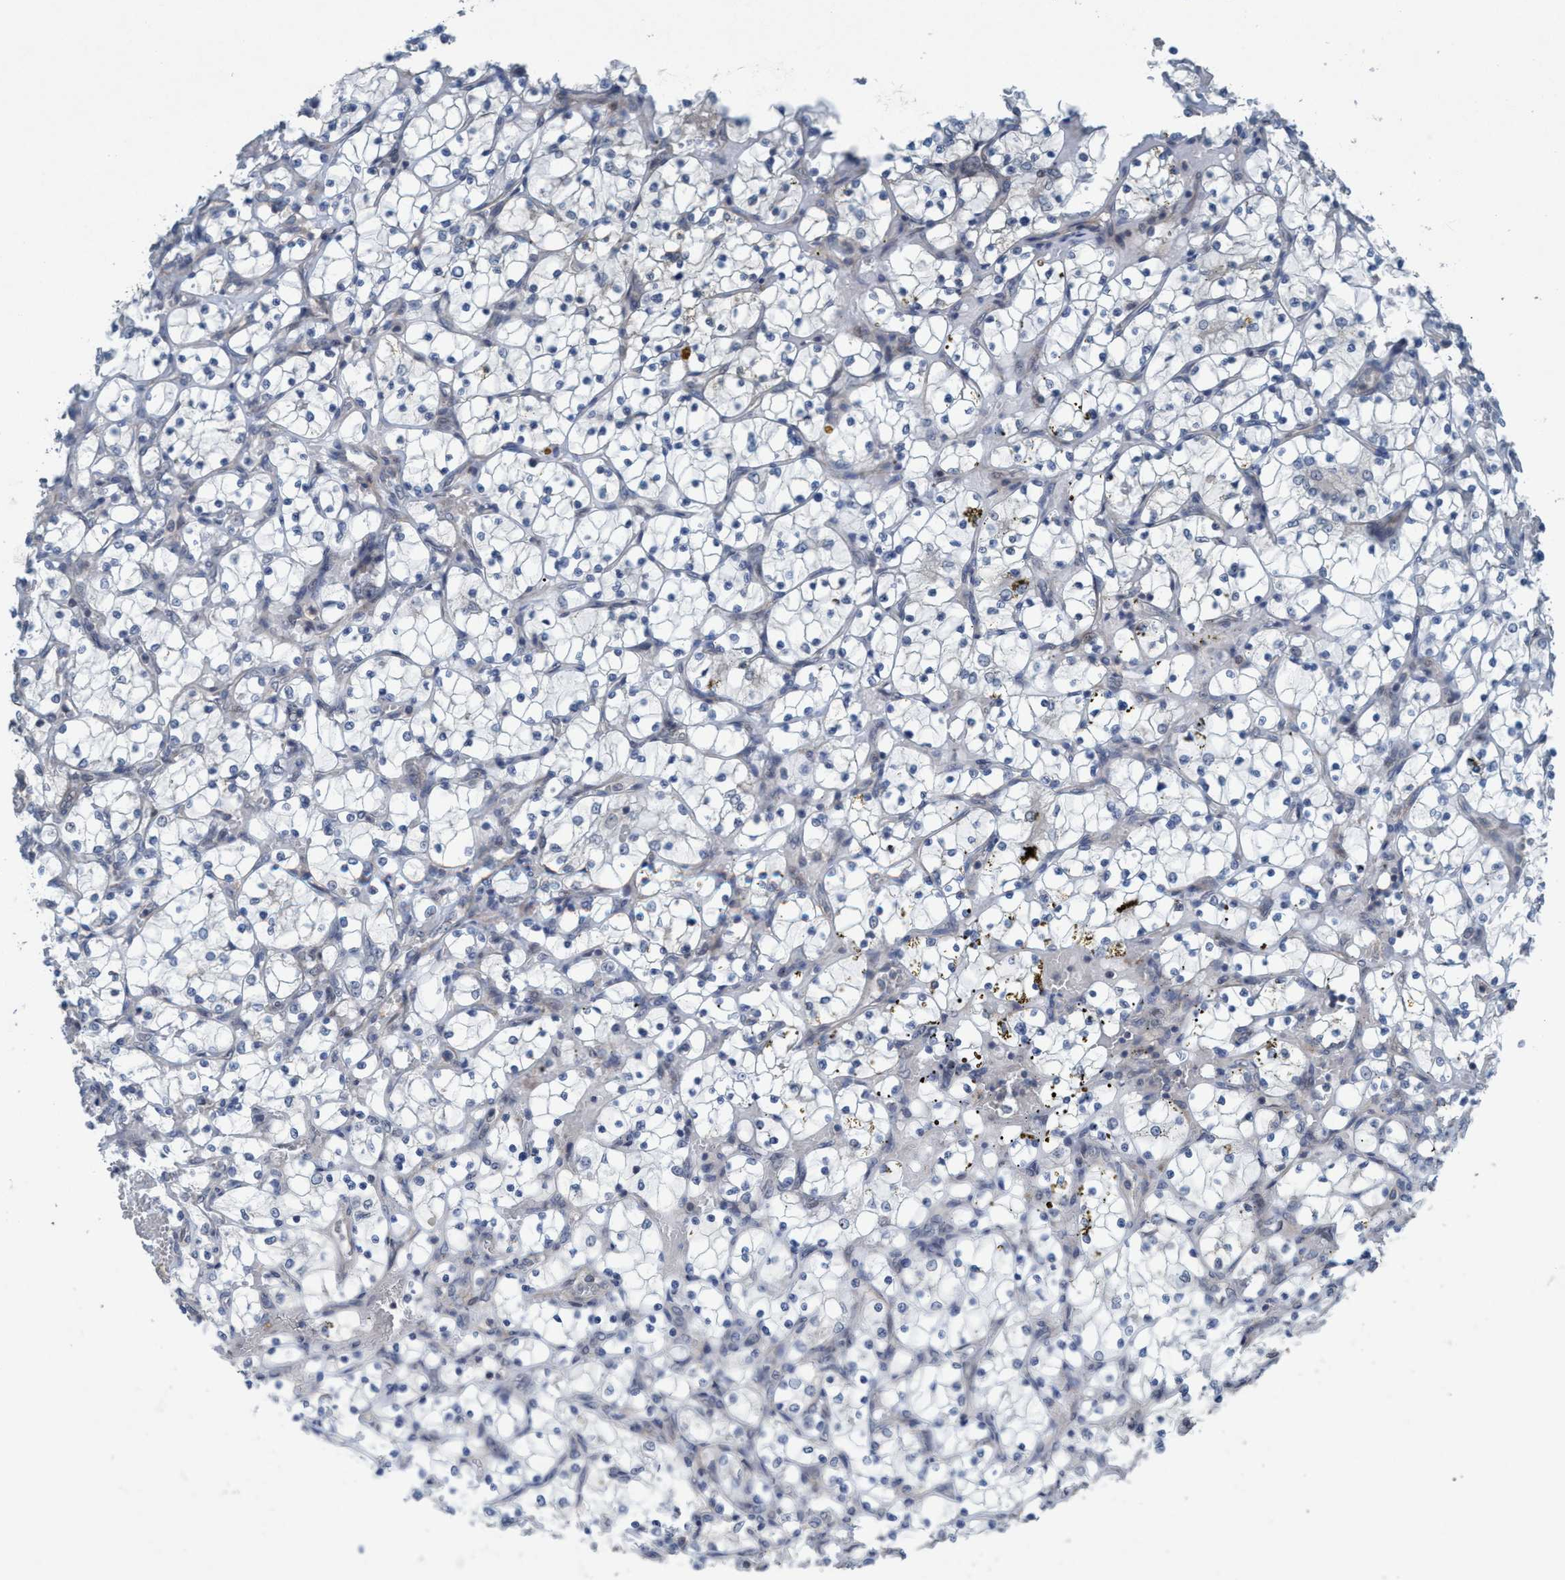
{"staining": {"intensity": "negative", "quantity": "none", "location": "none"}, "tissue": "renal cancer", "cell_type": "Tumor cells", "image_type": "cancer", "snomed": [{"axis": "morphology", "description": "Adenocarcinoma, NOS"}, {"axis": "topography", "description": "Kidney"}], "caption": "Renal cancer (adenocarcinoma) was stained to show a protein in brown. There is no significant positivity in tumor cells.", "gene": "NISCH", "patient": {"sex": "female", "age": 69}}